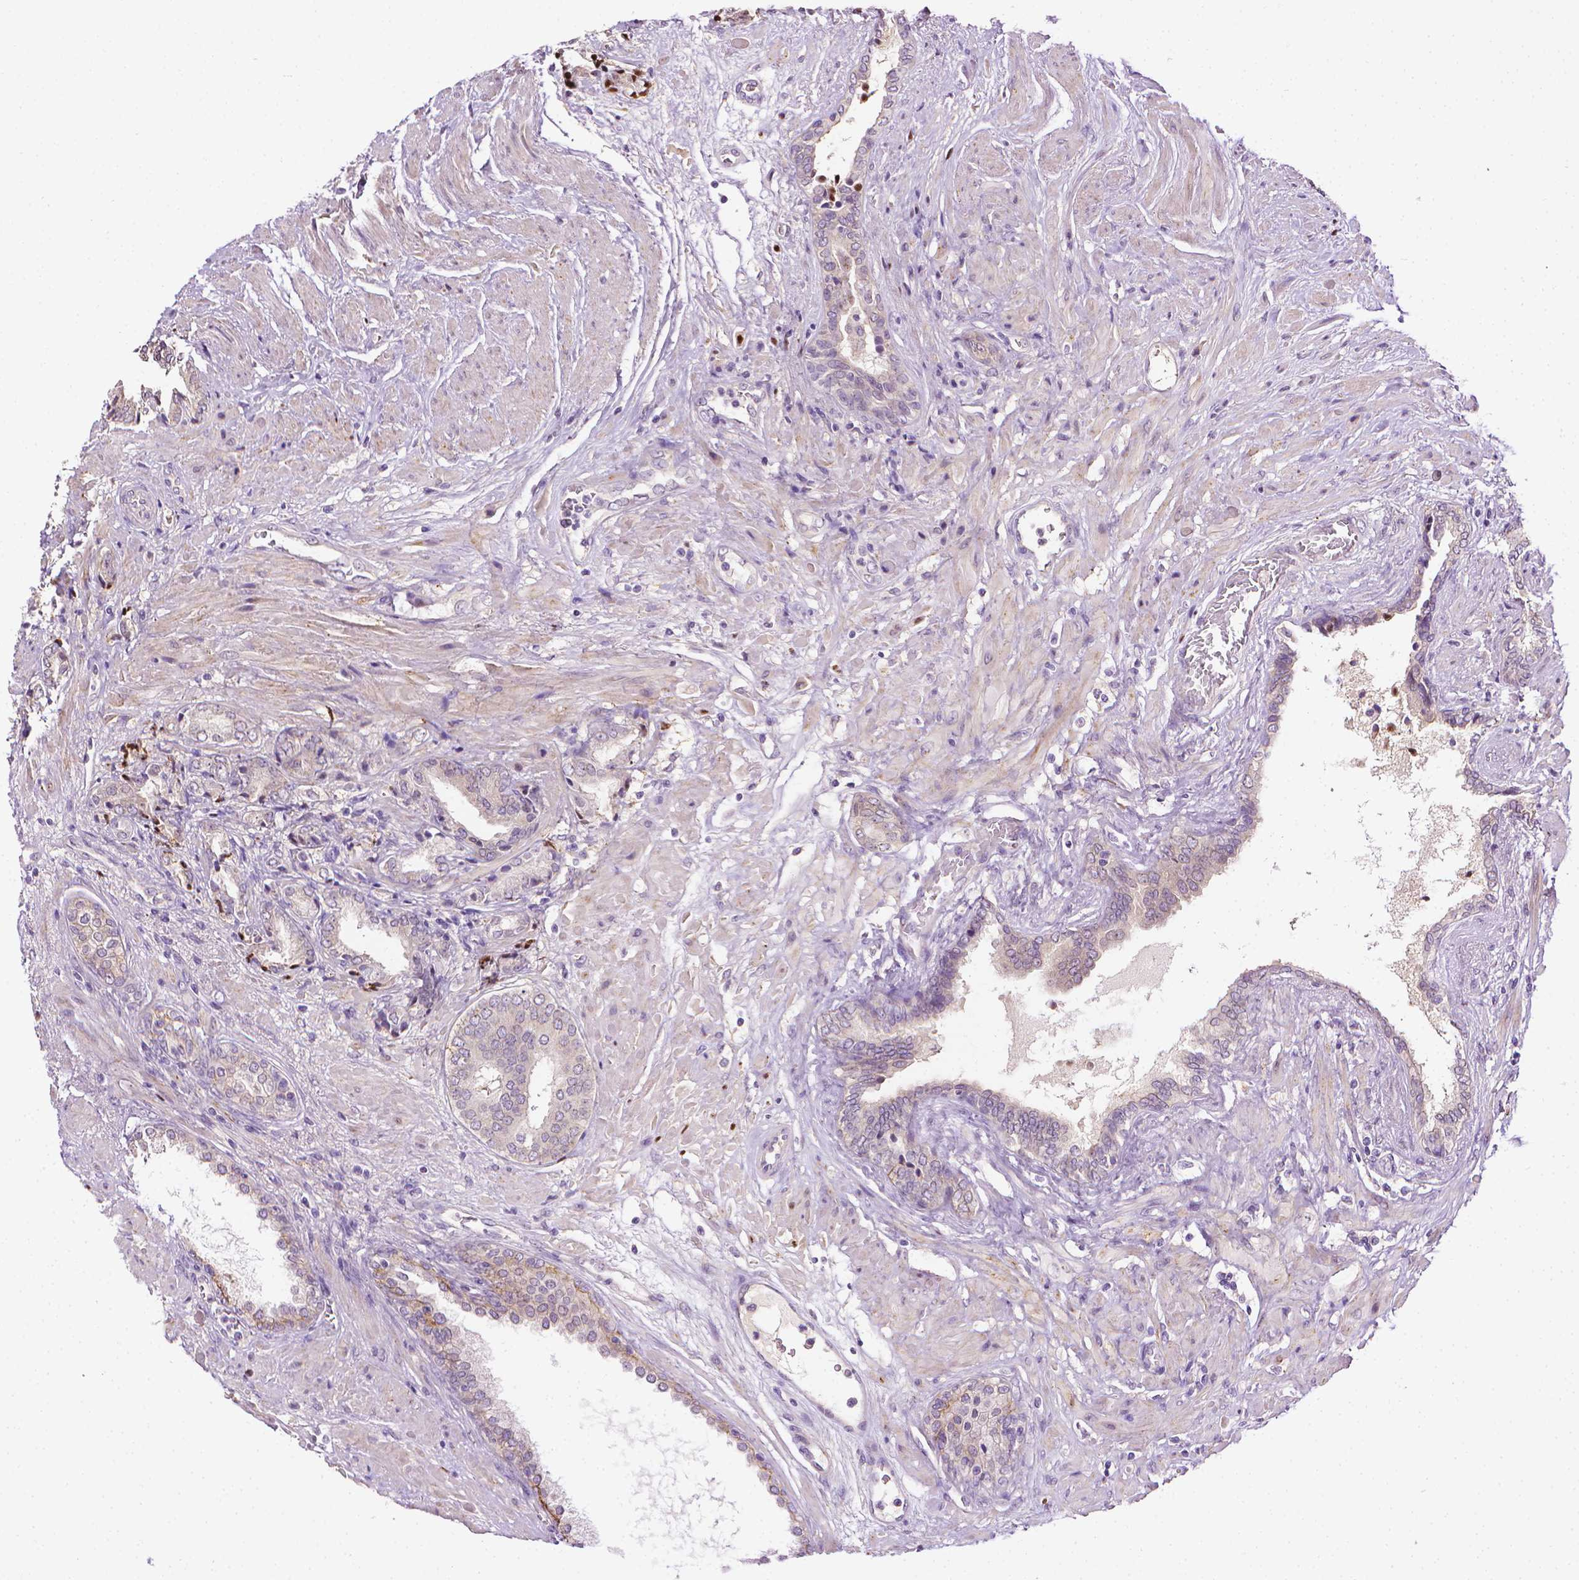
{"staining": {"intensity": "negative", "quantity": "none", "location": "none"}, "tissue": "prostate cancer", "cell_type": "Tumor cells", "image_type": "cancer", "snomed": [{"axis": "morphology", "description": "Adenocarcinoma, High grade"}, {"axis": "topography", "description": "Prostate"}], "caption": "Immunohistochemistry (IHC) micrograph of human adenocarcinoma (high-grade) (prostate) stained for a protein (brown), which shows no expression in tumor cells. (IHC, brightfield microscopy, high magnification).", "gene": "MCOLN3", "patient": {"sex": "male", "age": 56}}